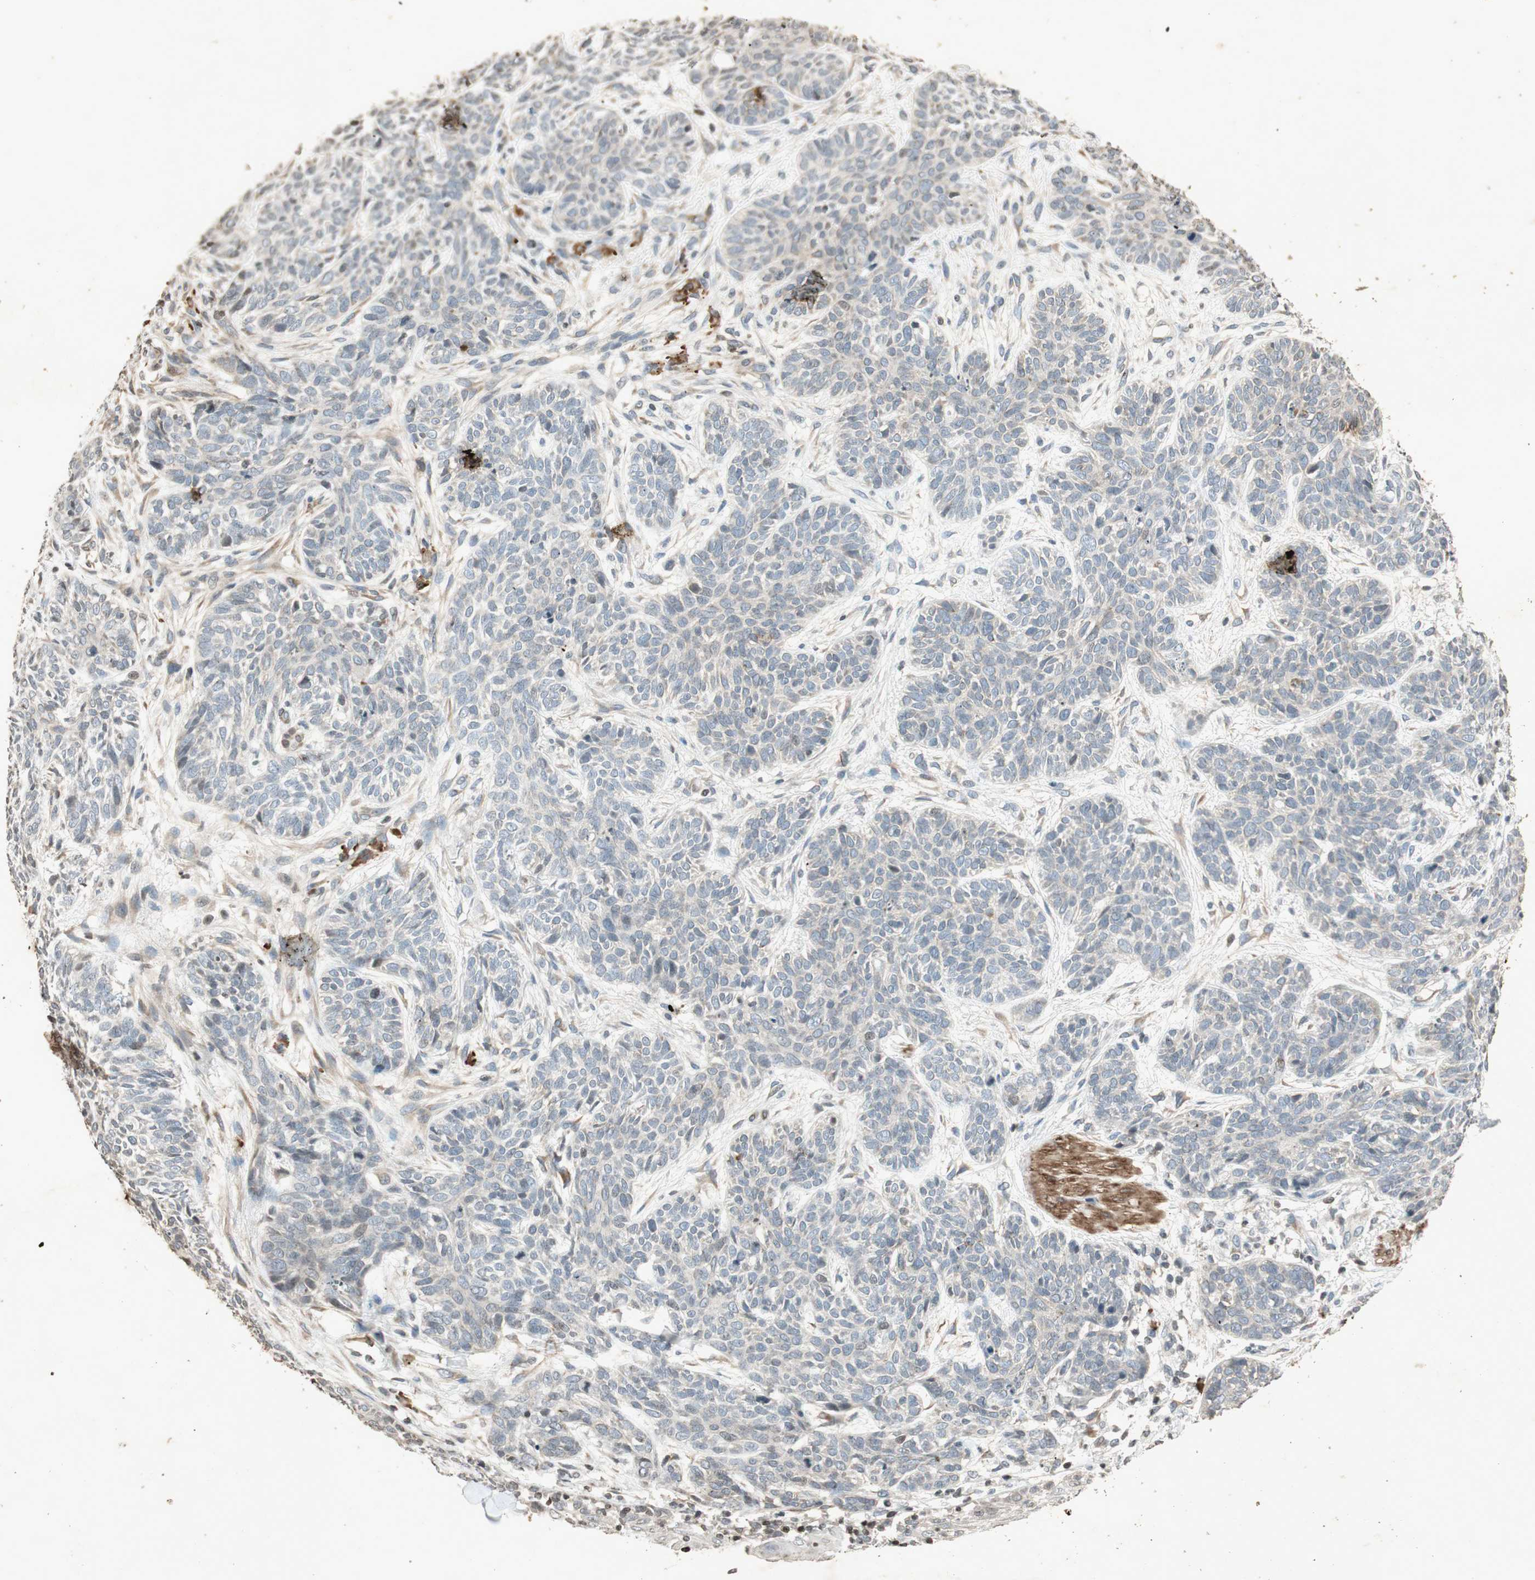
{"staining": {"intensity": "negative", "quantity": "none", "location": "none"}, "tissue": "skin cancer", "cell_type": "Tumor cells", "image_type": "cancer", "snomed": [{"axis": "morphology", "description": "Normal tissue, NOS"}, {"axis": "morphology", "description": "Basal cell carcinoma"}, {"axis": "topography", "description": "Skin"}], "caption": "IHC micrograph of neoplastic tissue: human skin cancer stained with DAB demonstrates no significant protein expression in tumor cells.", "gene": "PRKG1", "patient": {"sex": "male", "age": 52}}